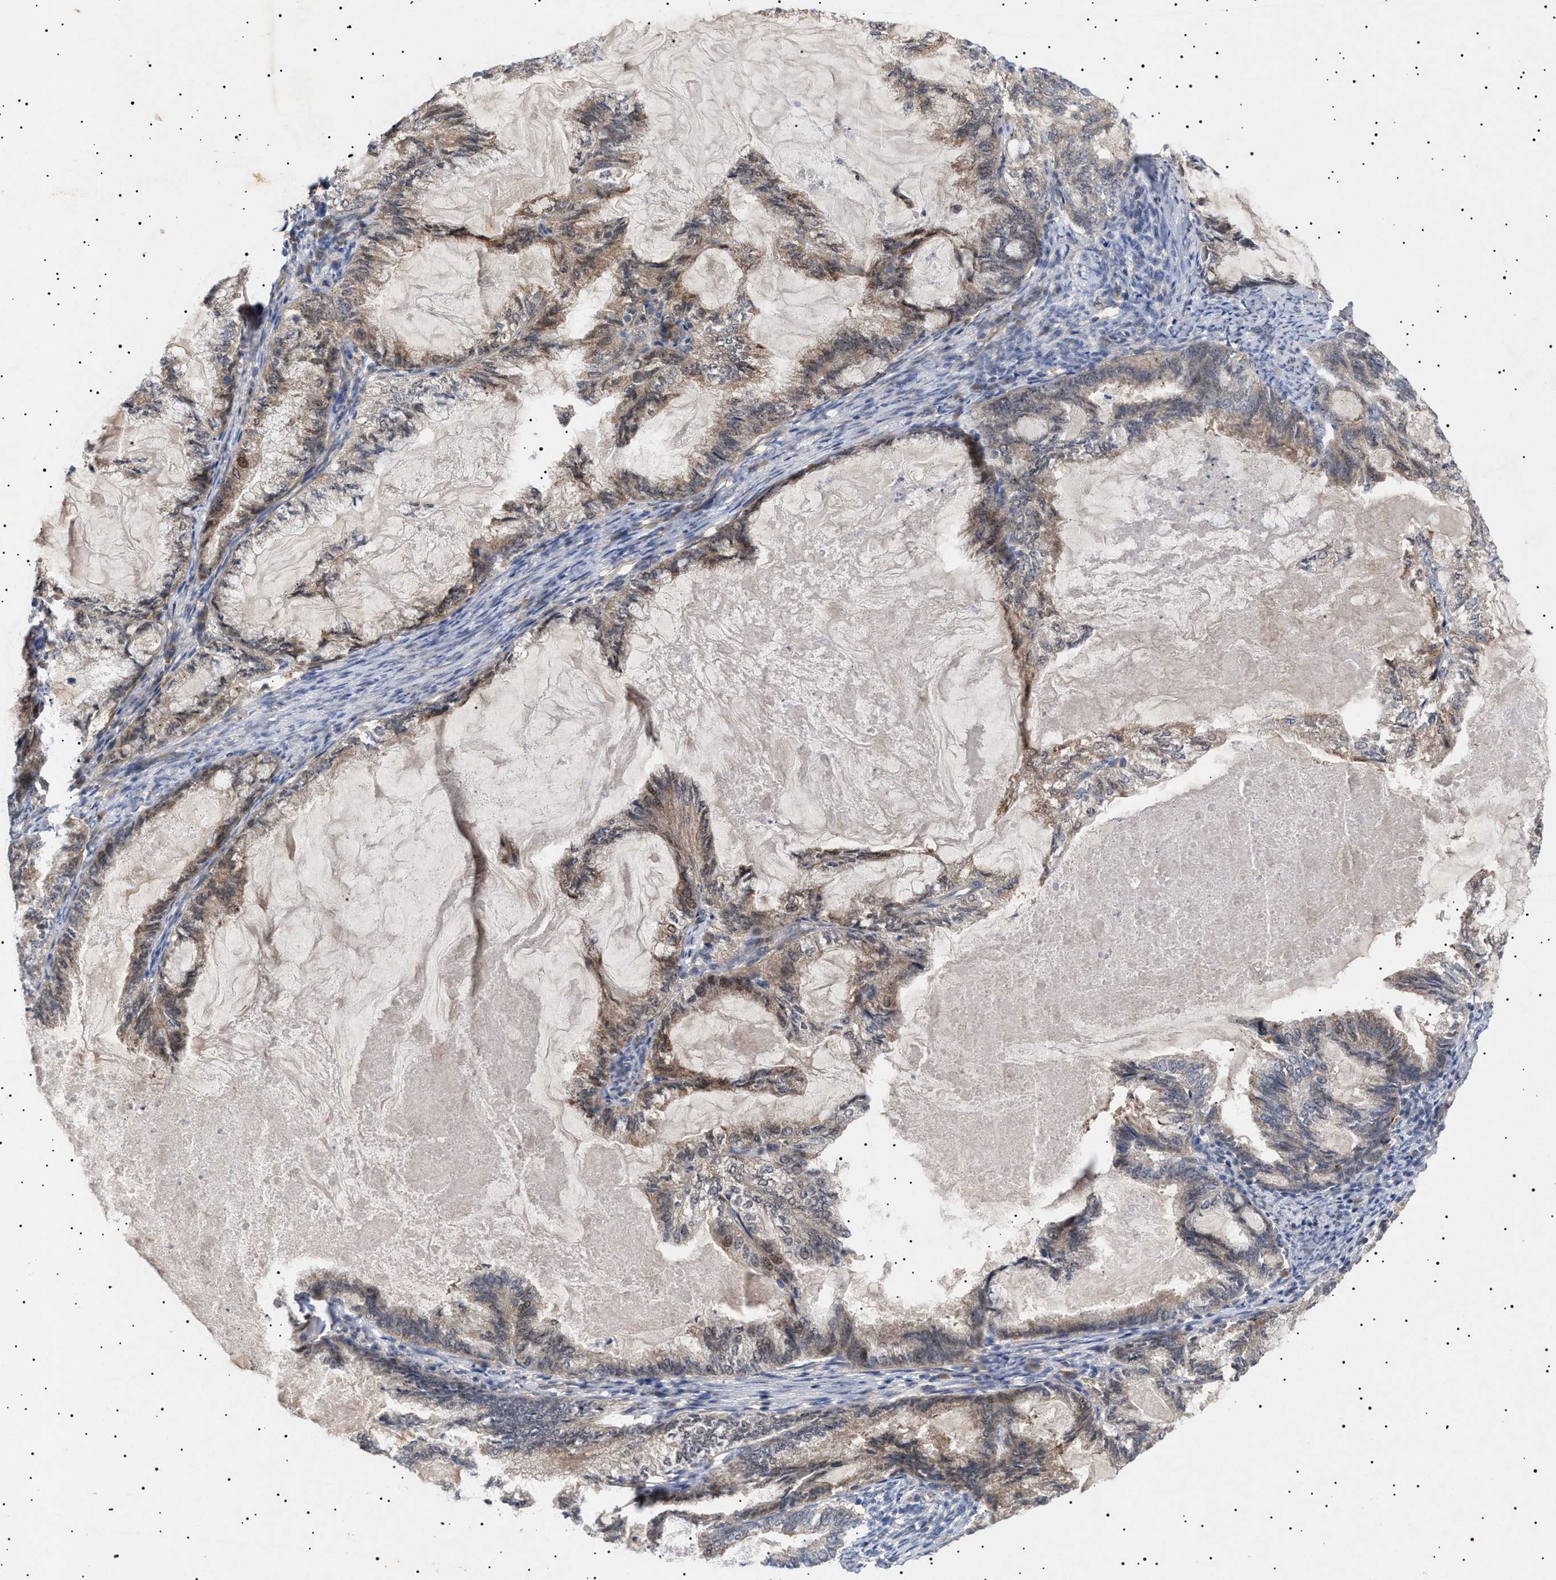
{"staining": {"intensity": "weak", "quantity": ">75%", "location": "cytoplasmic/membranous"}, "tissue": "endometrial cancer", "cell_type": "Tumor cells", "image_type": "cancer", "snomed": [{"axis": "morphology", "description": "Adenocarcinoma, NOS"}, {"axis": "topography", "description": "Endometrium"}], "caption": "A micrograph of human endometrial cancer (adenocarcinoma) stained for a protein displays weak cytoplasmic/membranous brown staining in tumor cells.", "gene": "NPLOC4", "patient": {"sex": "female", "age": 86}}